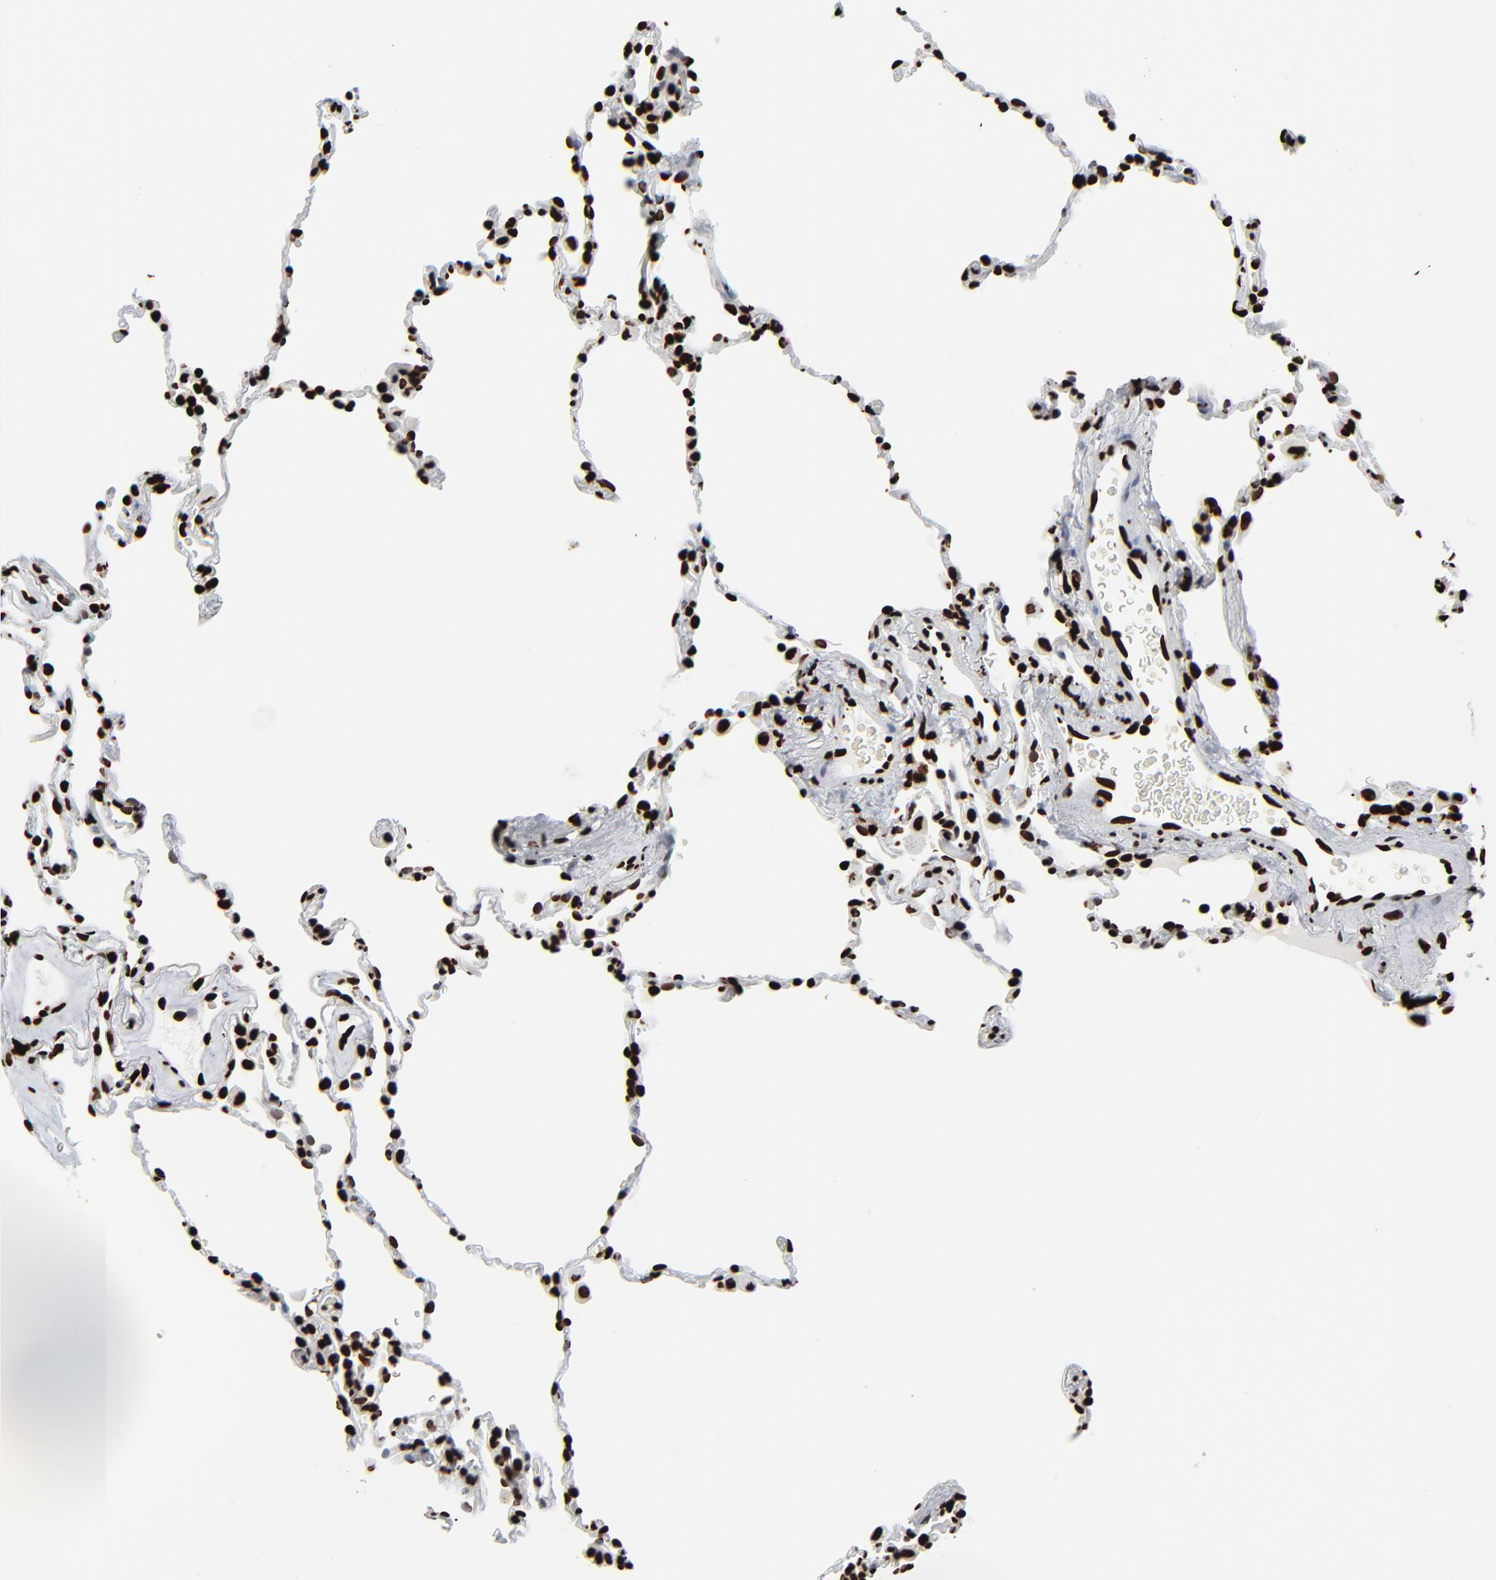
{"staining": {"intensity": "strong", "quantity": ">75%", "location": "nuclear"}, "tissue": "lung", "cell_type": "Alveolar cells", "image_type": "normal", "snomed": [{"axis": "morphology", "description": "Normal tissue, NOS"}, {"axis": "morphology", "description": "Soft tissue tumor metastatic"}, {"axis": "topography", "description": "Lung"}], "caption": "Protein analysis of unremarkable lung exhibits strong nuclear positivity in approximately >75% of alveolar cells. (Stains: DAB in brown, nuclei in blue, Microscopy: brightfield microscopy at high magnification).", "gene": "H3", "patient": {"sex": "male", "age": 59}}